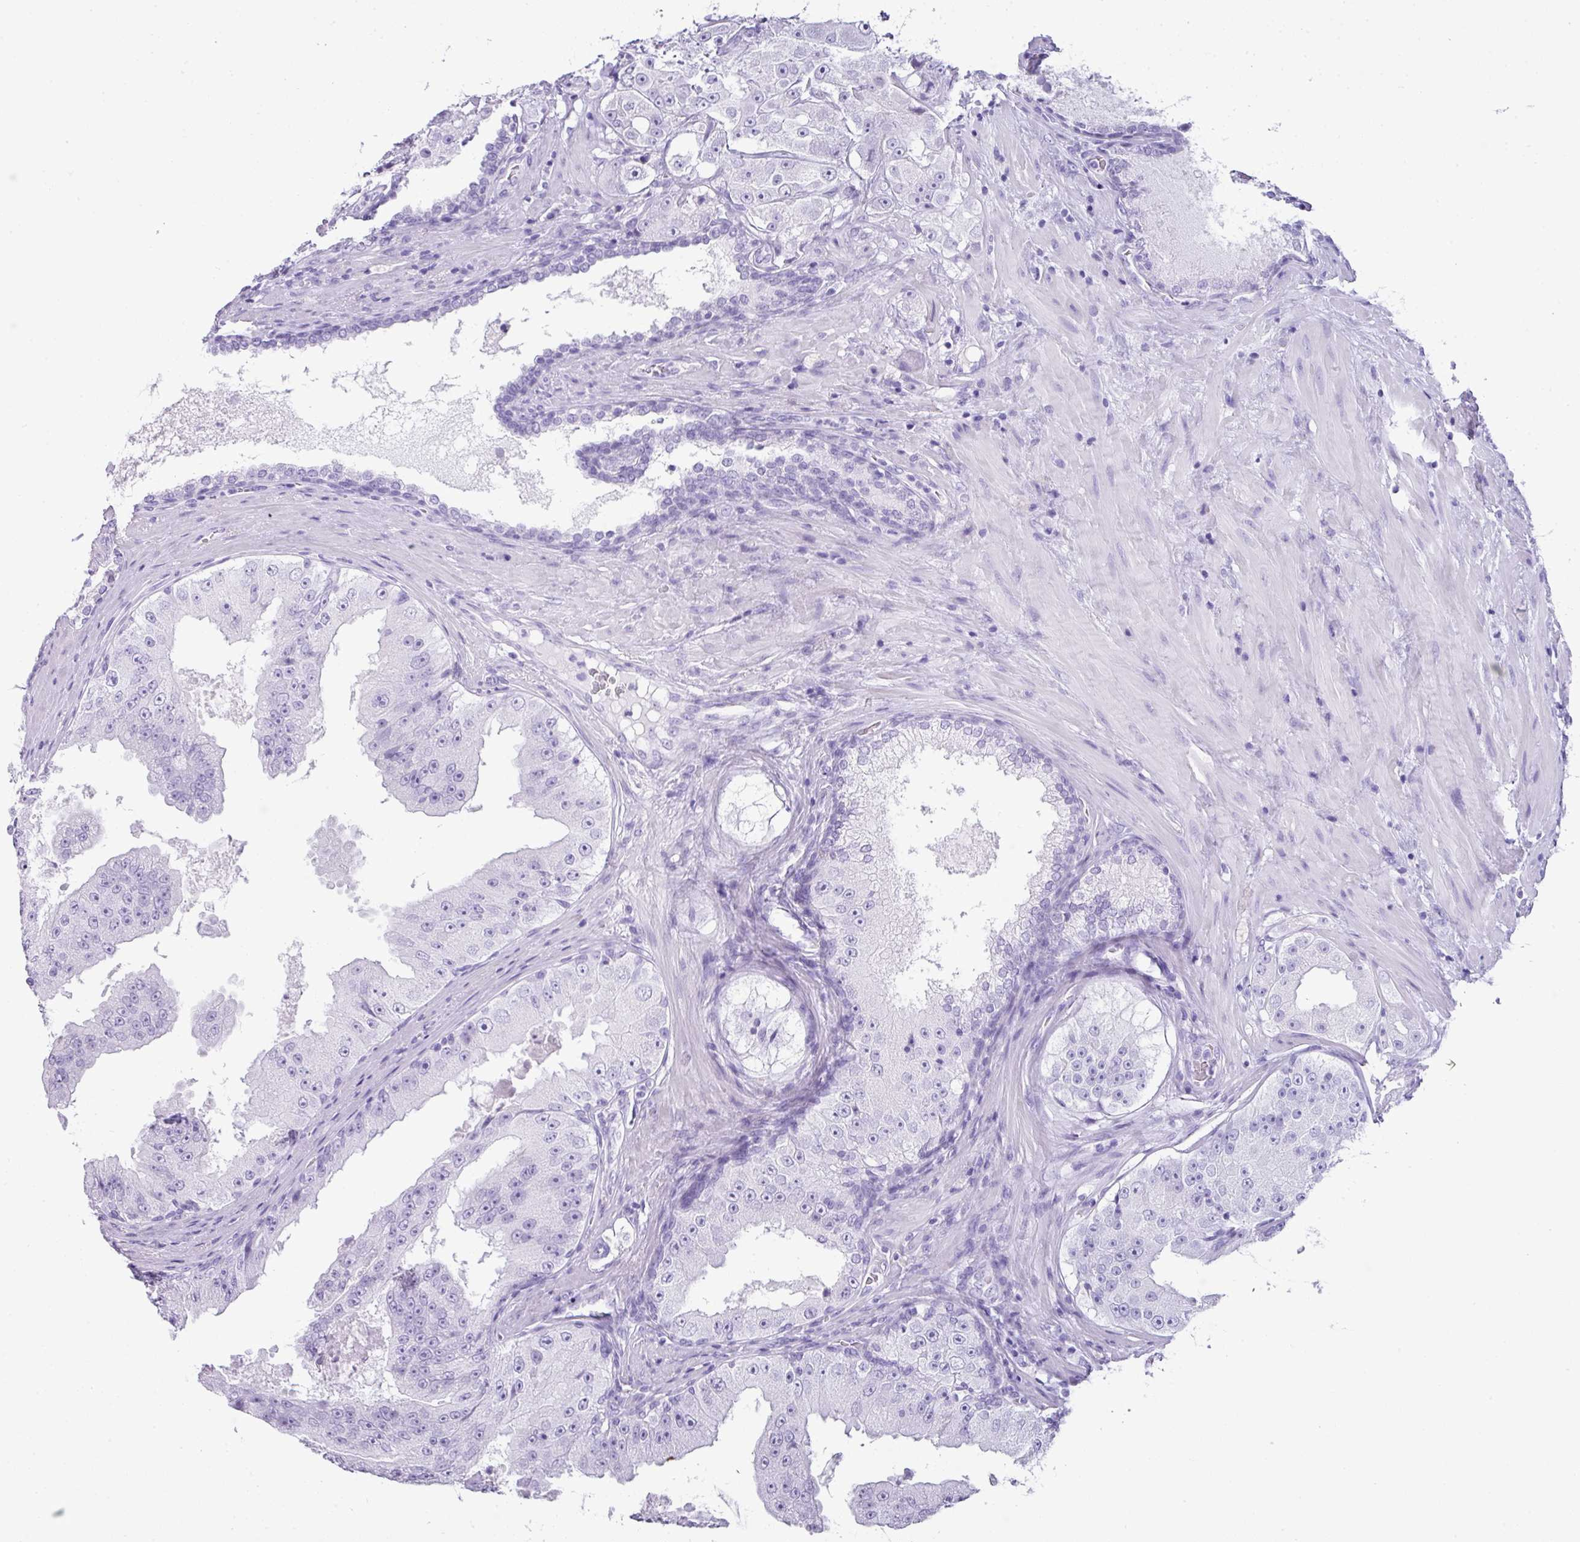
{"staining": {"intensity": "negative", "quantity": "none", "location": "none"}, "tissue": "prostate cancer", "cell_type": "Tumor cells", "image_type": "cancer", "snomed": [{"axis": "morphology", "description": "Adenocarcinoma, High grade"}, {"axis": "topography", "description": "Prostate"}], "caption": "Tumor cells show no significant protein positivity in prostate cancer (high-grade adenocarcinoma).", "gene": "TNP1", "patient": {"sex": "male", "age": 73}}